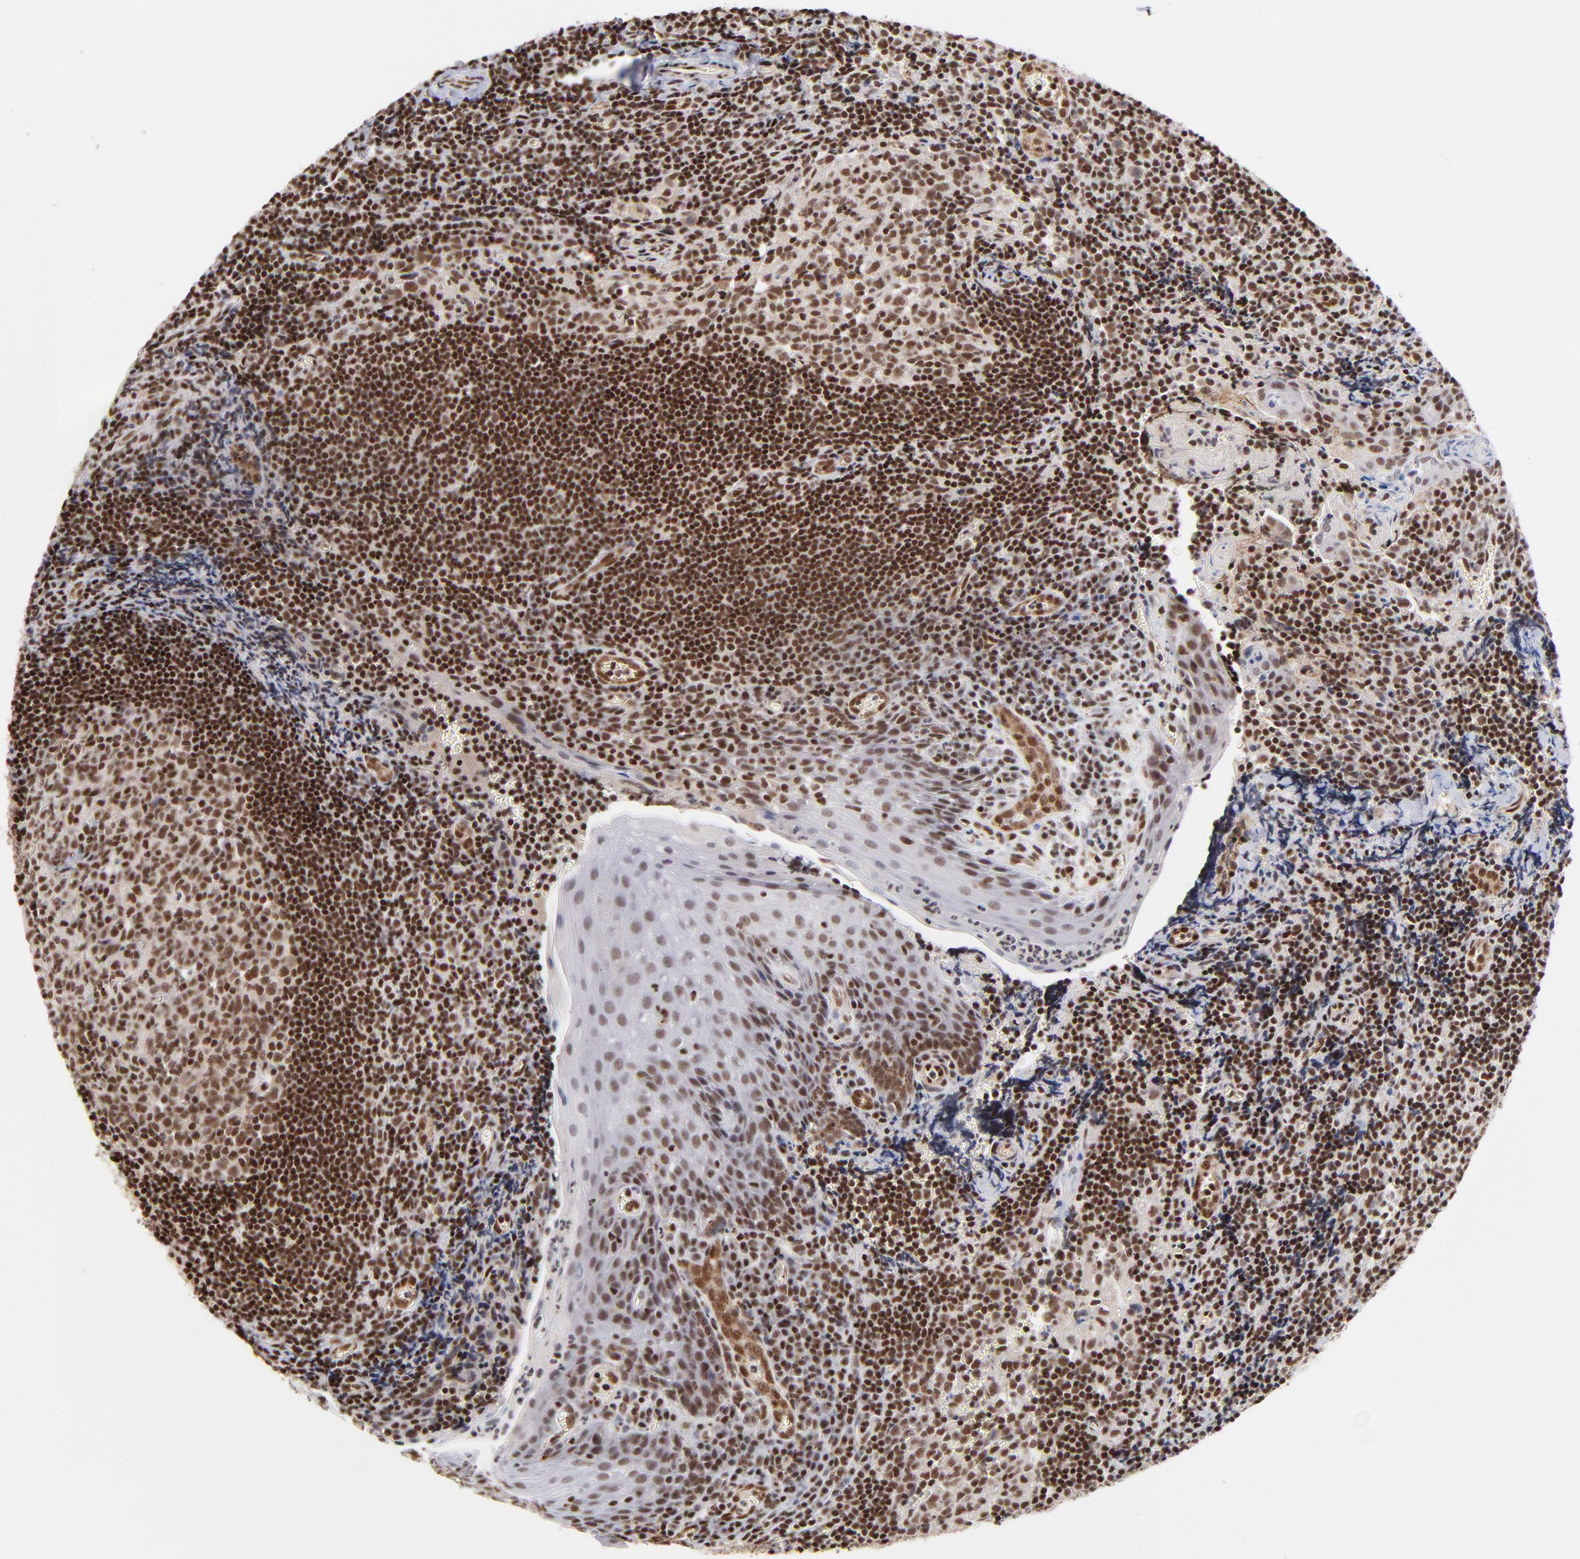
{"staining": {"intensity": "moderate", "quantity": ">75%", "location": "nuclear"}, "tissue": "tonsil", "cell_type": "Germinal center cells", "image_type": "normal", "snomed": [{"axis": "morphology", "description": "Normal tissue, NOS"}, {"axis": "topography", "description": "Tonsil"}], "caption": "This photomicrograph reveals IHC staining of unremarkable tonsil, with medium moderate nuclear staining in approximately >75% of germinal center cells.", "gene": "GABPA", "patient": {"sex": "male", "age": 20}}